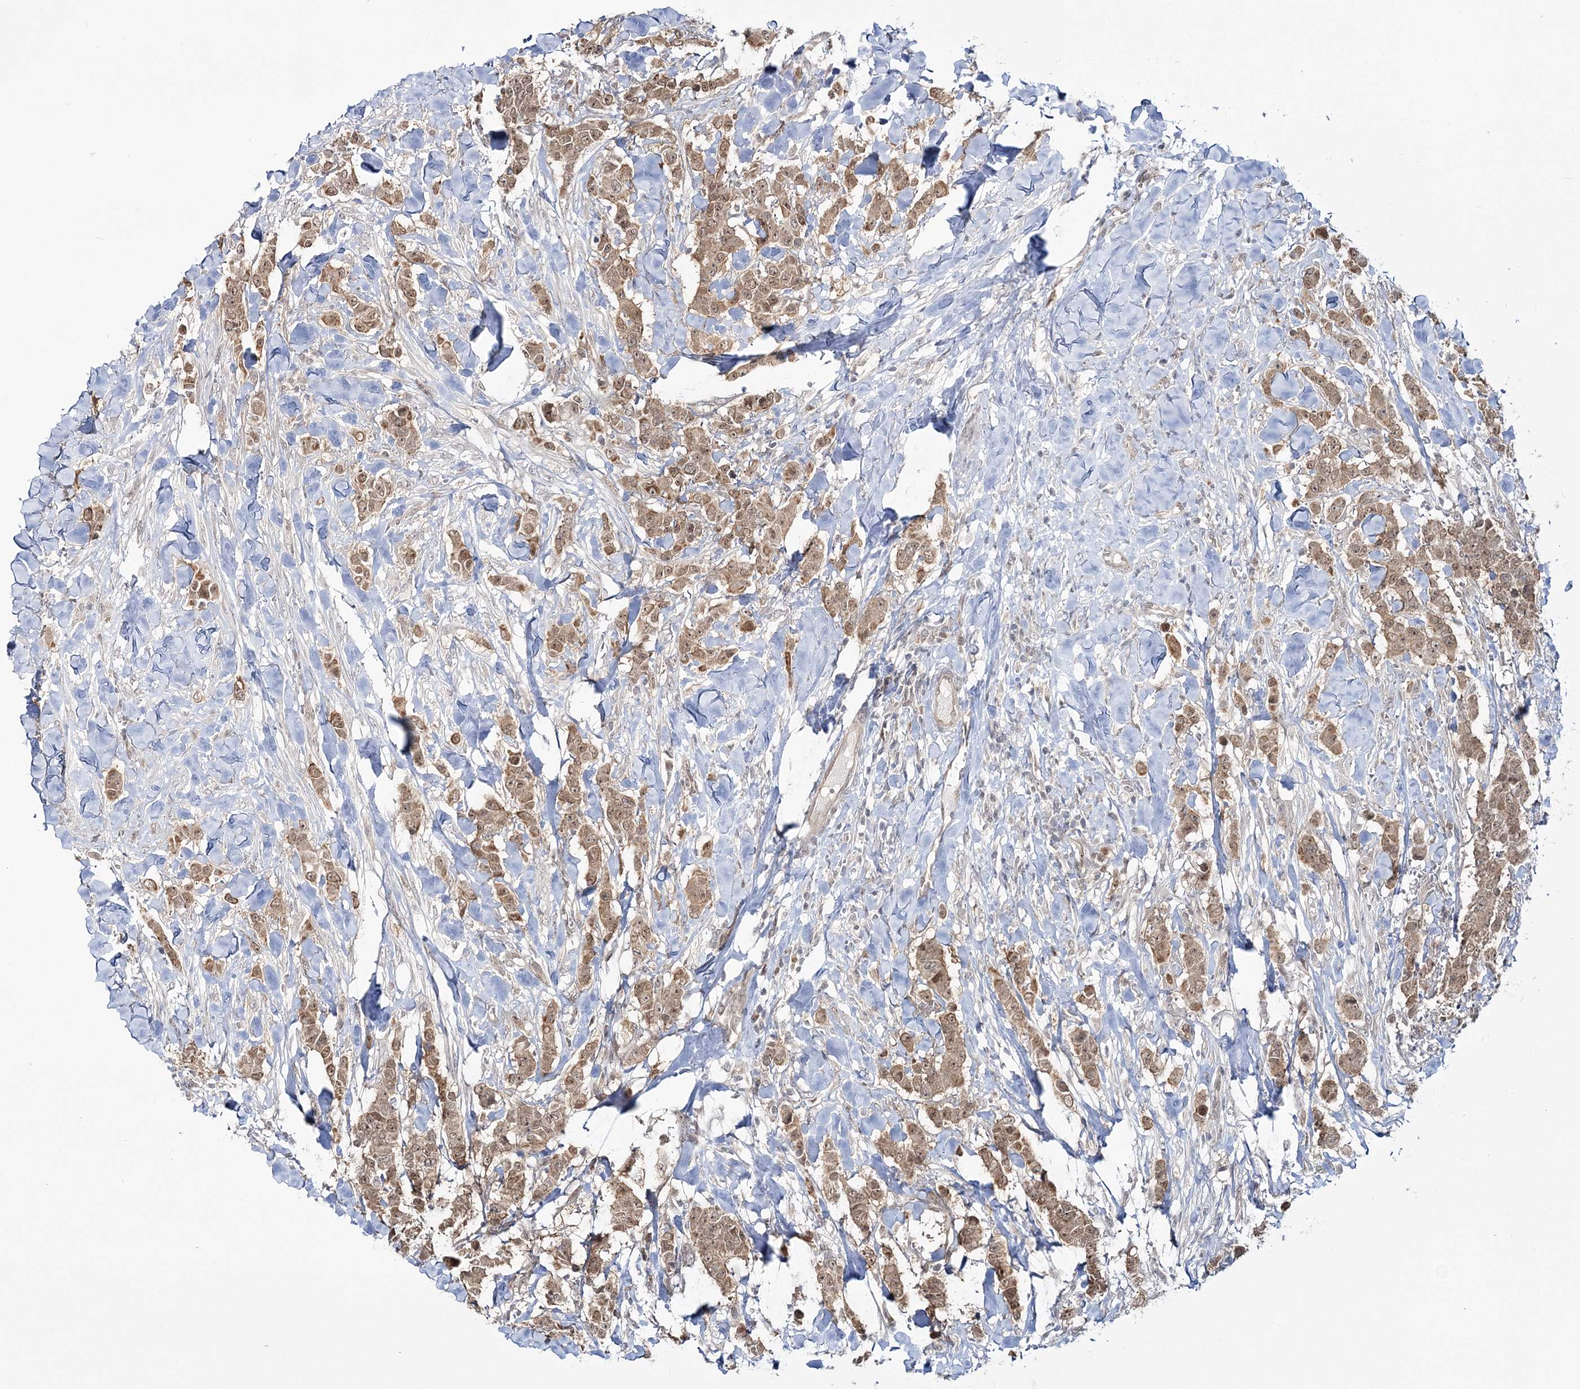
{"staining": {"intensity": "moderate", "quantity": ">75%", "location": "cytoplasmic/membranous,nuclear"}, "tissue": "breast cancer", "cell_type": "Tumor cells", "image_type": "cancer", "snomed": [{"axis": "morphology", "description": "Duct carcinoma"}, {"axis": "topography", "description": "Breast"}], "caption": "Breast cancer stained for a protein exhibits moderate cytoplasmic/membranous and nuclear positivity in tumor cells. (IHC, brightfield microscopy, high magnification).", "gene": "ZFAND6", "patient": {"sex": "female", "age": 40}}